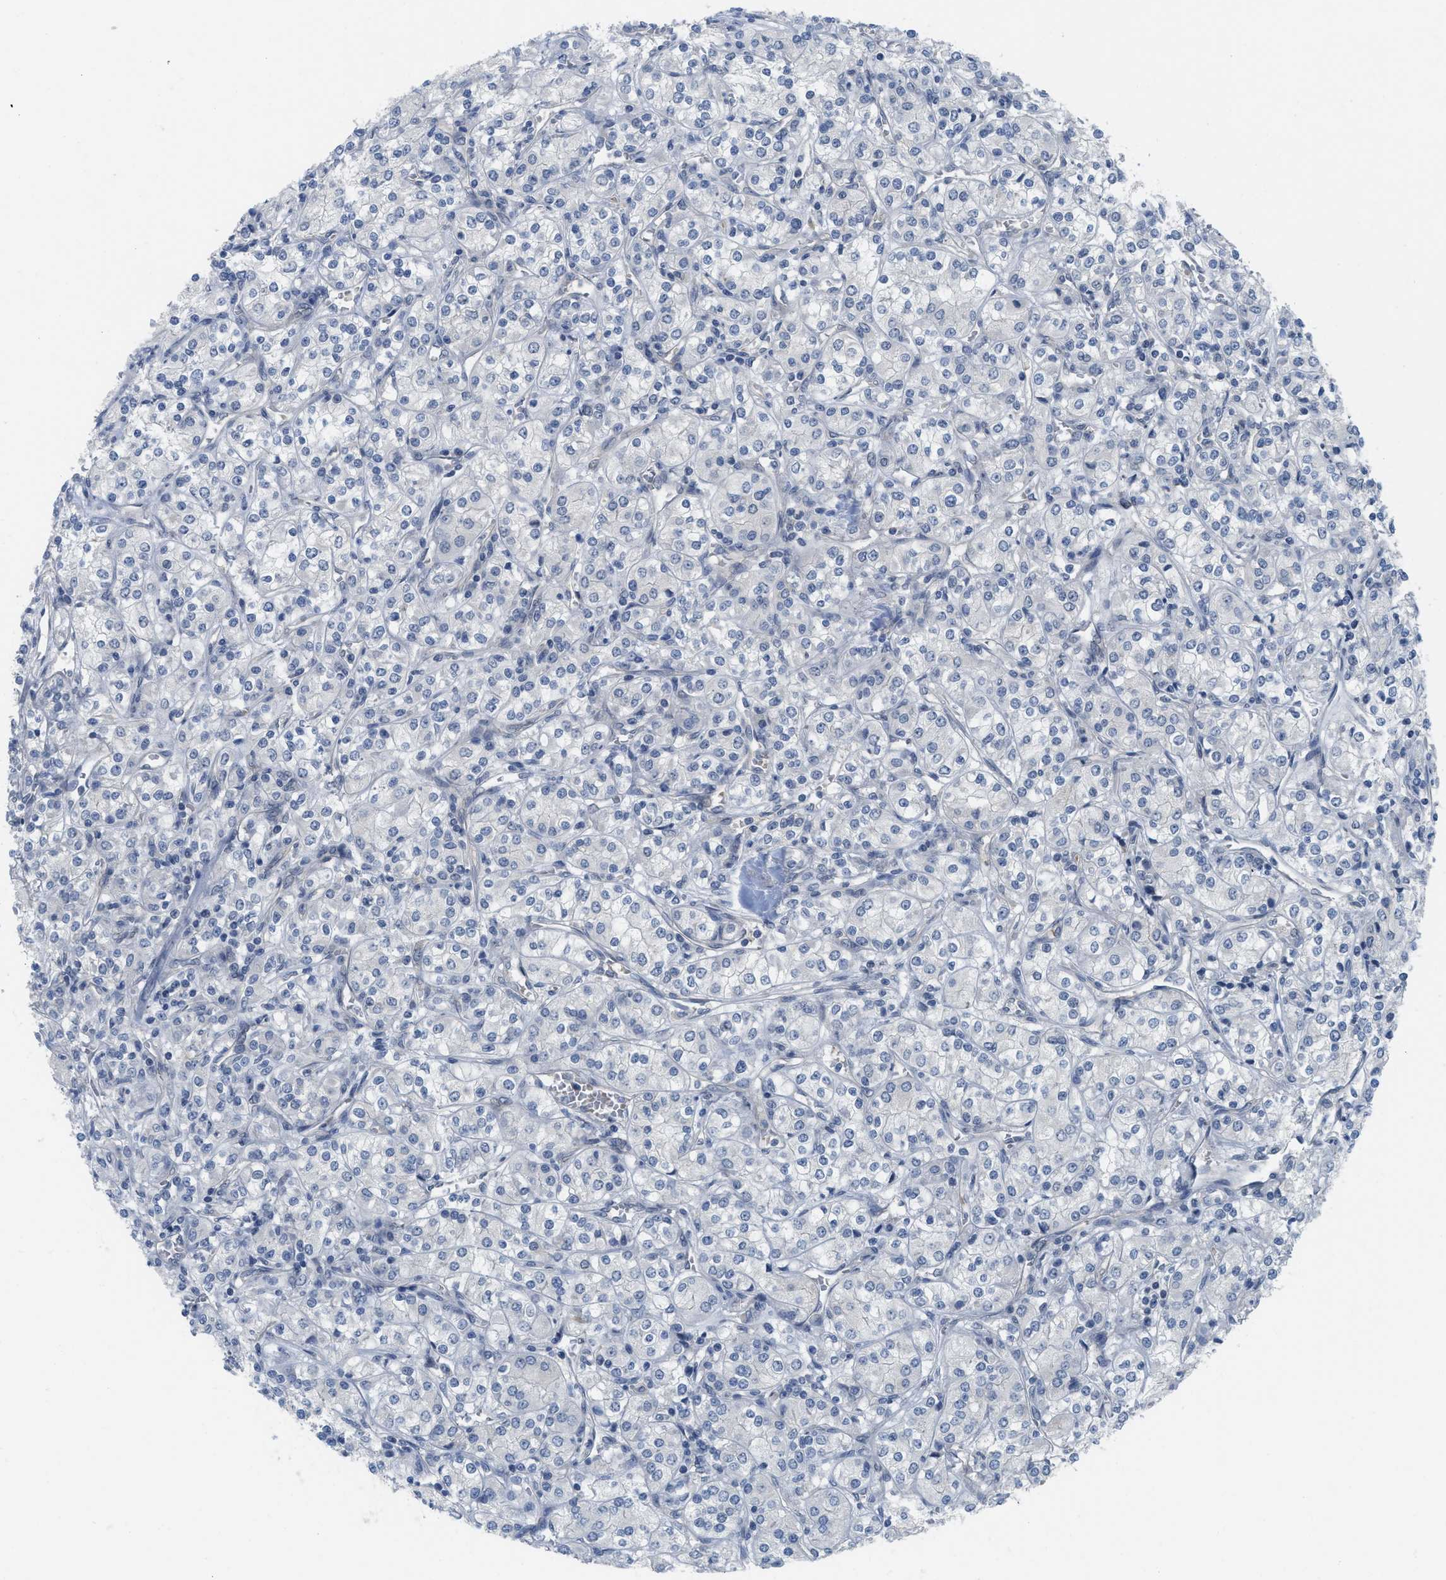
{"staining": {"intensity": "negative", "quantity": "none", "location": "none"}, "tissue": "renal cancer", "cell_type": "Tumor cells", "image_type": "cancer", "snomed": [{"axis": "morphology", "description": "Adenocarcinoma, NOS"}, {"axis": "topography", "description": "Kidney"}], "caption": "This micrograph is of renal adenocarcinoma stained with immunohistochemistry (IHC) to label a protein in brown with the nuclei are counter-stained blue. There is no staining in tumor cells. (Stains: DAB IHC with hematoxylin counter stain, Microscopy: brightfield microscopy at high magnification).", "gene": "TNFAIP1", "patient": {"sex": "male", "age": 77}}